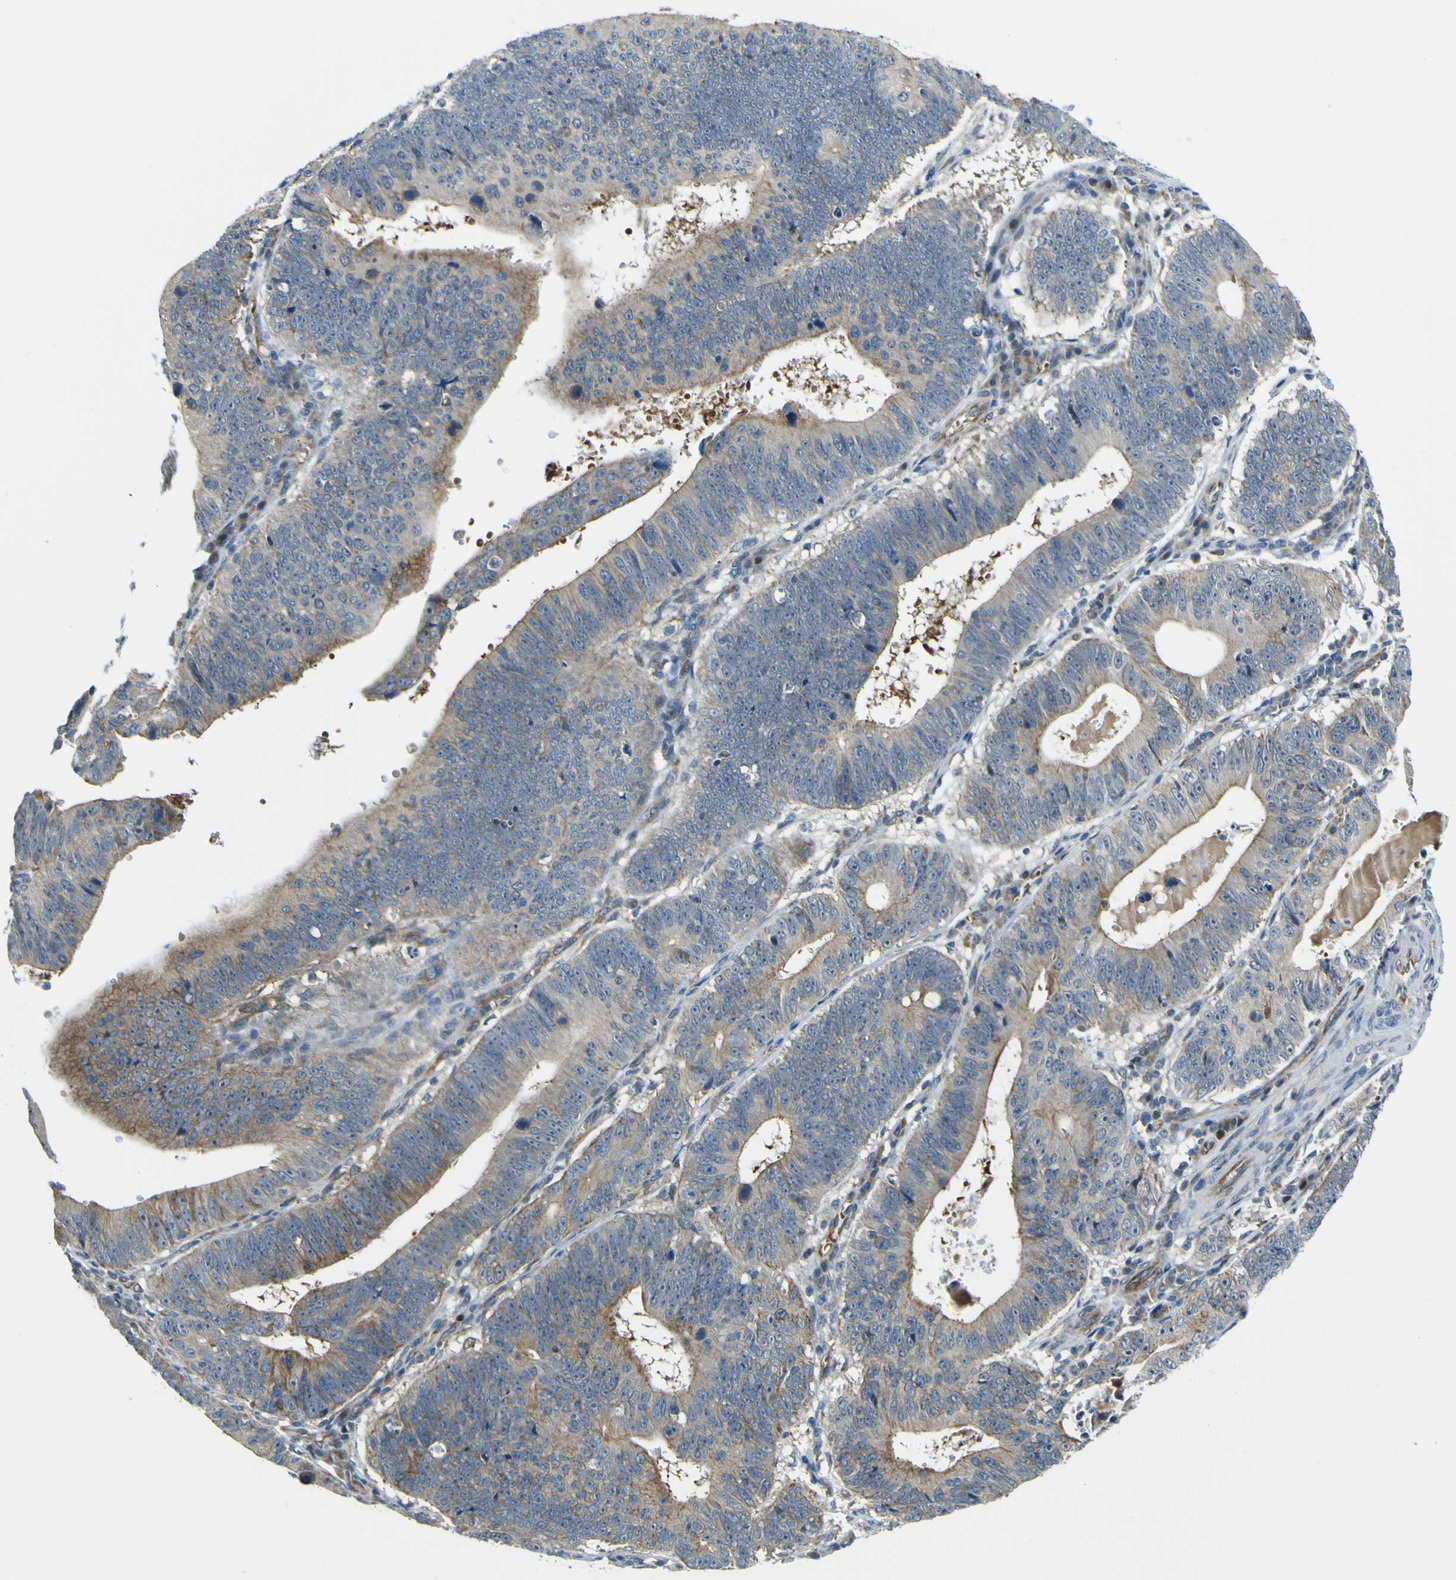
{"staining": {"intensity": "moderate", "quantity": "25%-75%", "location": "cytoplasmic/membranous"}, "tissue": "stomach cancer", "cell_type": "Tumor cells", "image_type": "cancer", "snomed": [{"axis": "morphology", "description": "Adenocarcinoma, NOS"}, {"axis": "topography", "description": "Stomach"}], "caption": "Moderate cytoplasmic/membranous staining for a protein is appreciated in about 25%-75% of tumor cells of stomach cancer using IHC.", "gene": "KDM7A", "patient": {"sex": "male", "age": 59}}